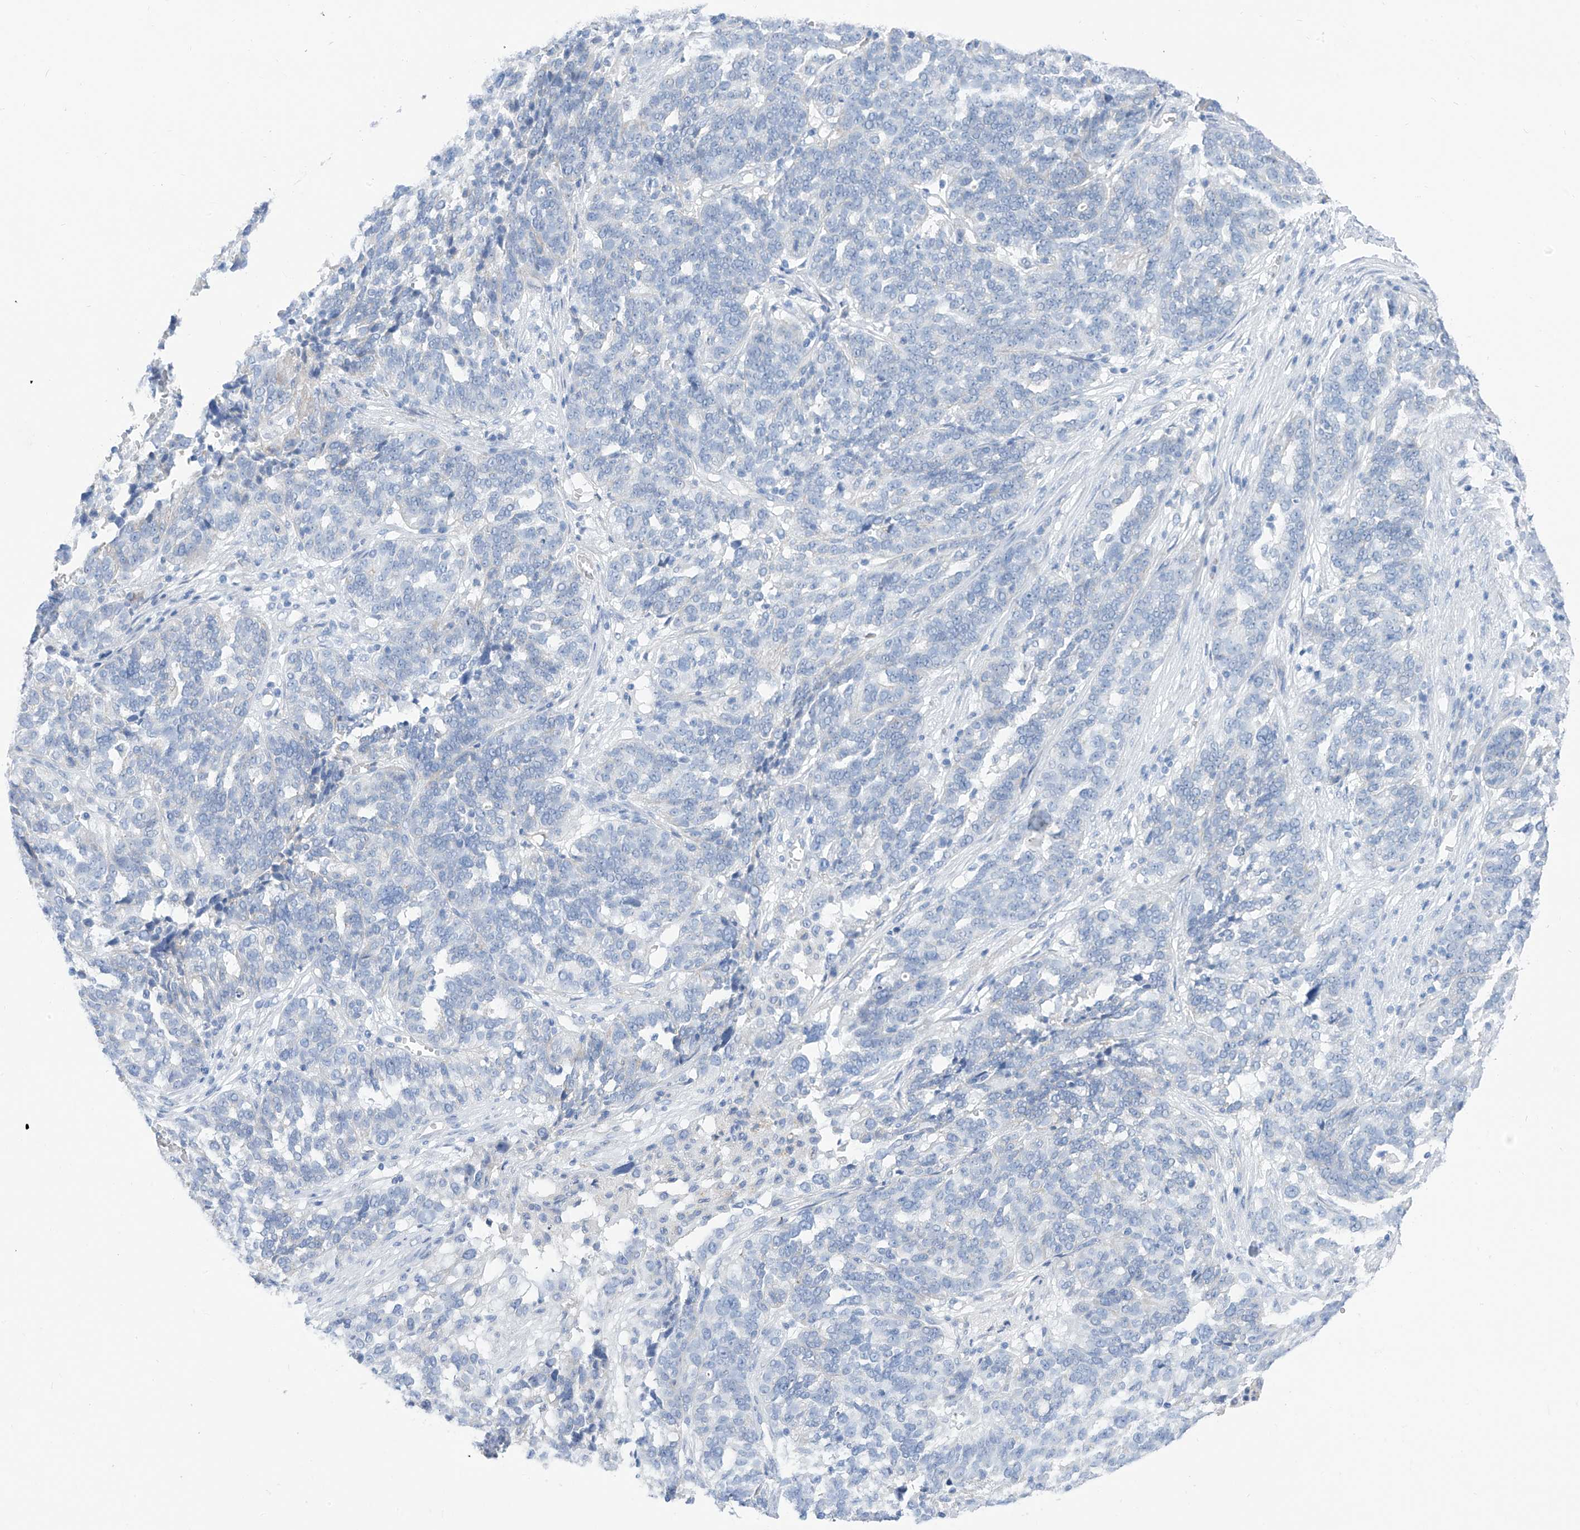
{"staining": {"intensity": "negative", "quantity": "none", "location": "none"}, "tissue": "ovarian cancer", "cell_type": "Tumor cells", "image_type": "cancer", "snomed": [{"axis": "morphology", "description": "Cystadenocarcinoma, serous, NOS"}, {"axis": "topography", "description": "Ovary"}], "caption": "Immunohistochemistry histopathology image of human ovarian cancer stained for a protein (brown), which reveals no staining in tumor cells. (Stains: DAB immunohistochemistry with hematoxylin counter stain, Microscopy: brightfield microscopy at high magnification).", "gene": "ITGA9", "patient": {"sex": "female", "age": 59}}